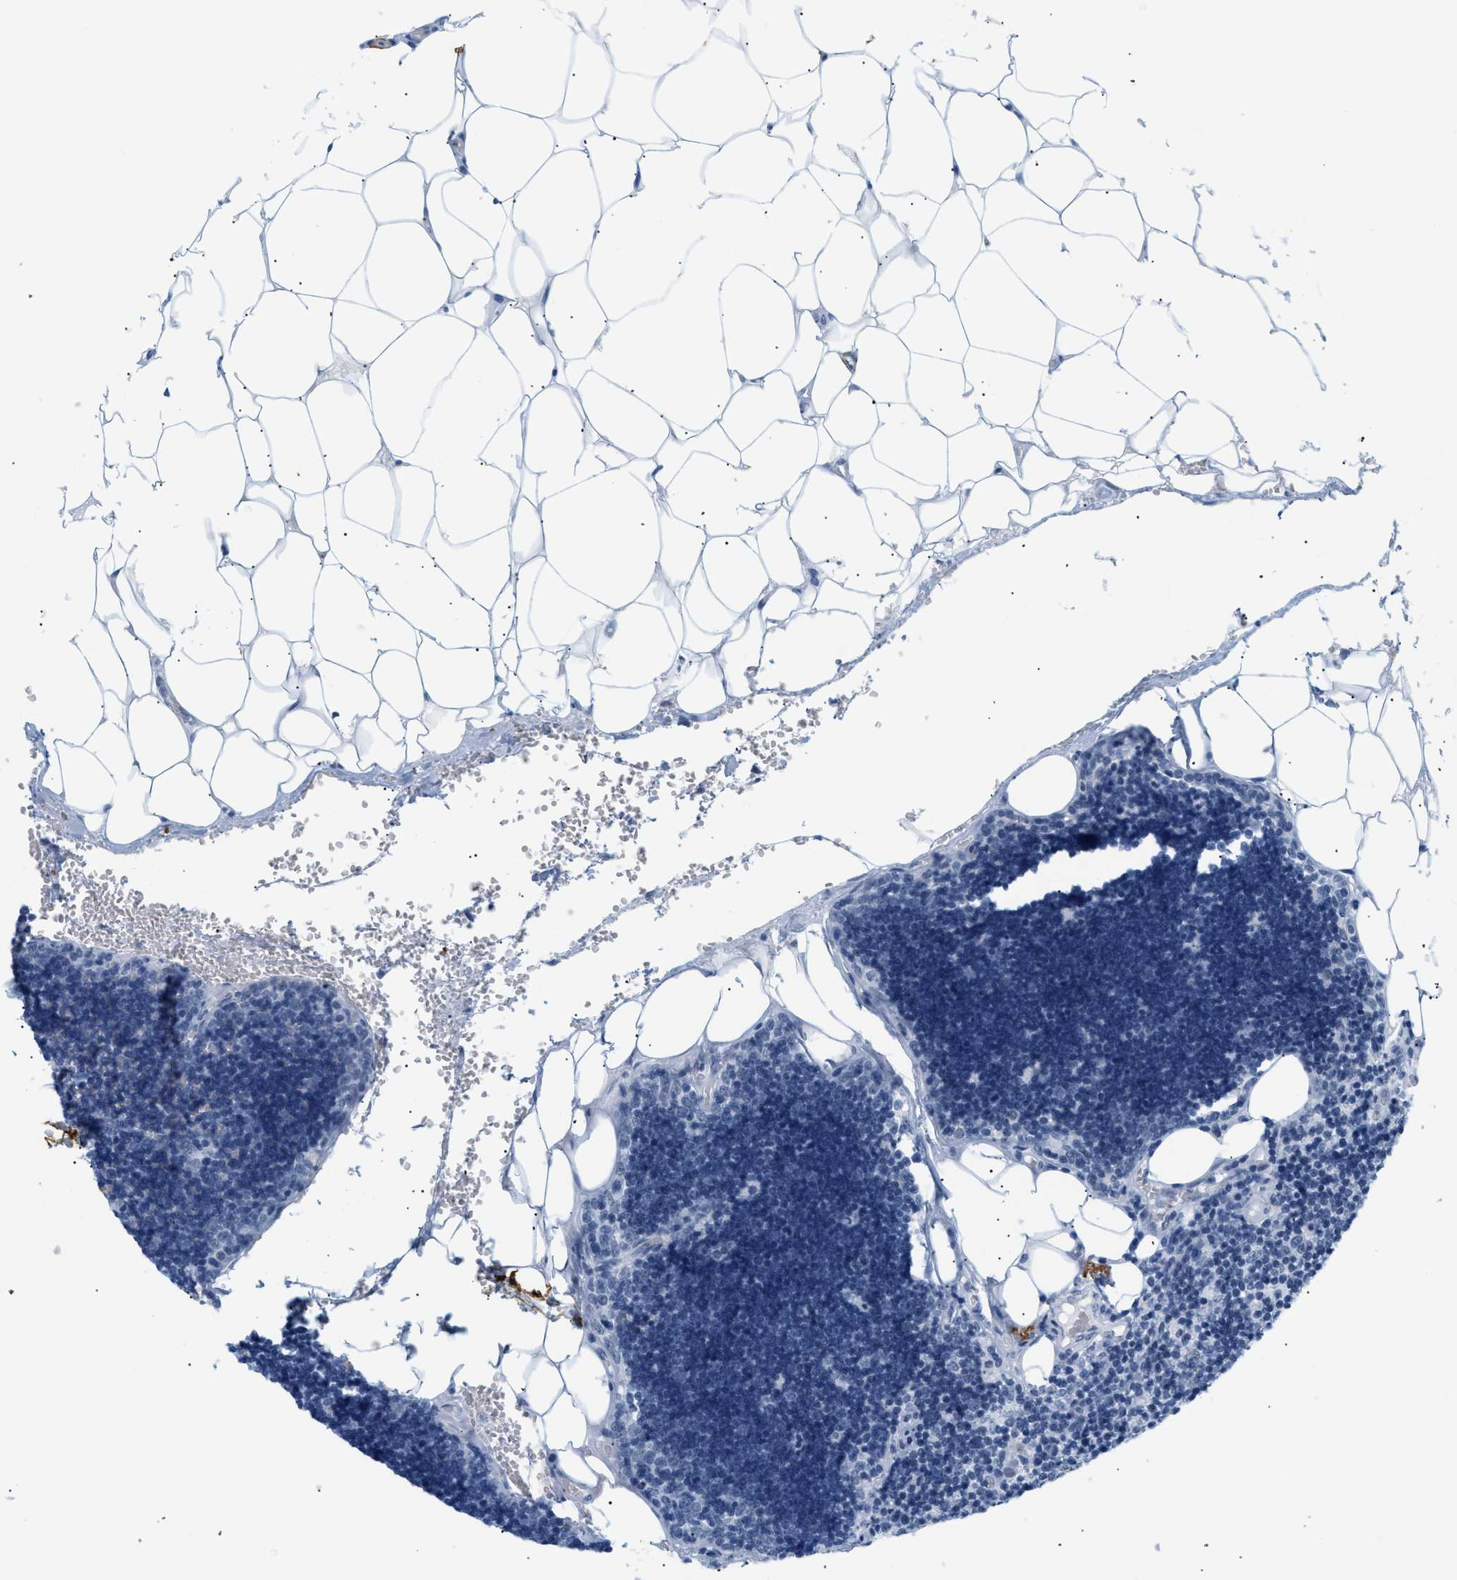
{"staining": {"intensity": "negative", "quantity": "none", "location": "none"}, "tissue": "lymph node", "cell_type": "Germinal center cells", "image_type": "normal", "snomed": [{"axis": "morphology", "description": "Normal tissue, NOS"}, {"axis": "topography", "description": "Lymph node"}], "caption": "Human lymph node stained for a protein using immunohistochemistry exhibits no expression in germinal center cells.", "gene": "ELN", "patient": {"sex": "male", "age": 33}}